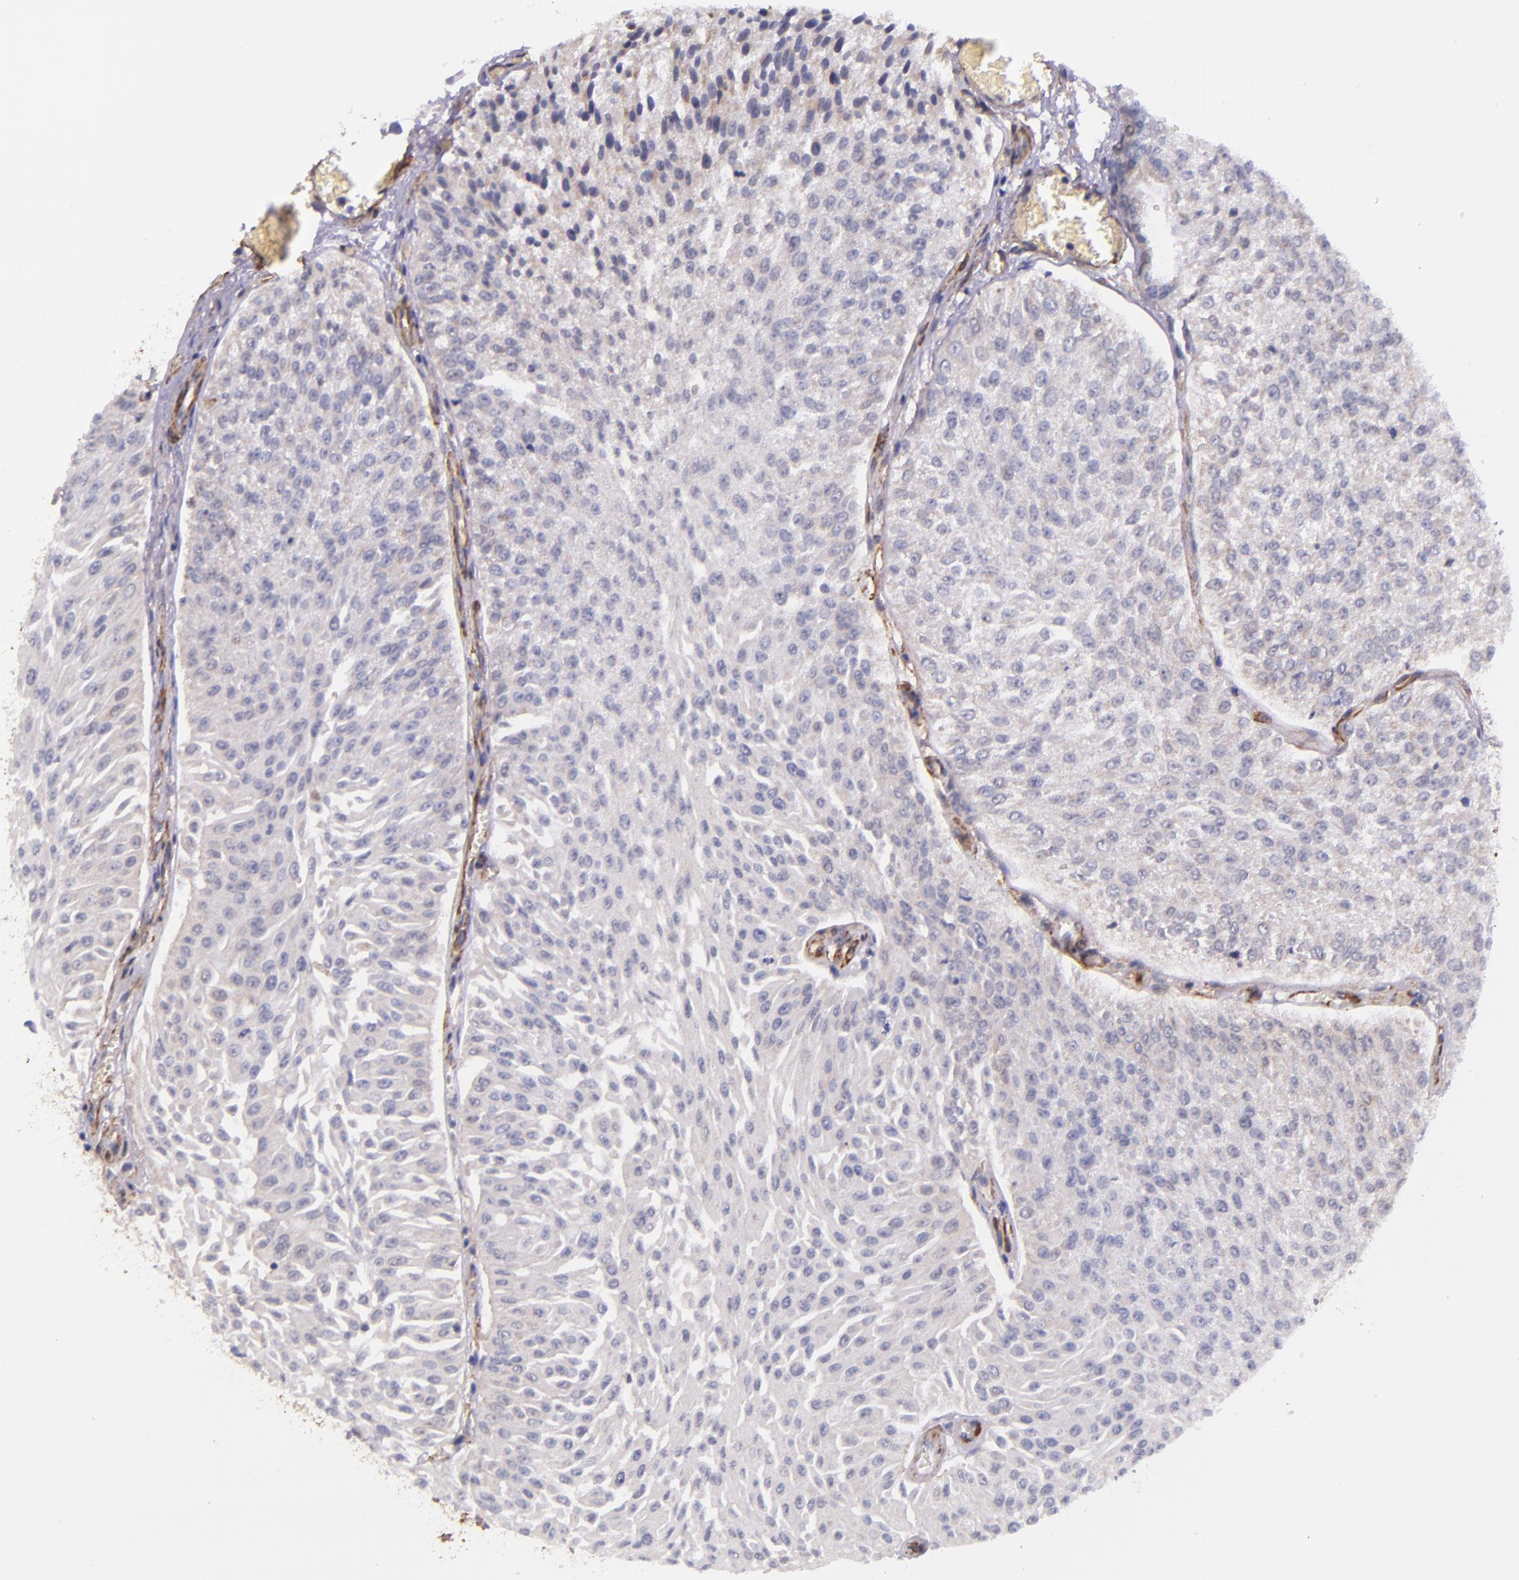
{"staining": {"intensity": "weak", "quantity": "<25%", "location": "cytoplasmic/membranous"}, "tissue": "urothelial cancer", "cell_type": "Tumor cells", "image_type": "cancer", "snomed": [{"axis": "morphology", "description": "Urothelial carcinoma, Low grade"}, {"axis": "topography", "description": "Urinary bladder"}], "caption": "Tumor cells show no significant expression in low-grade urothelial carcinoma.", "gene": "IDH3G", "patient": {"sex": "male", "age": 86}}